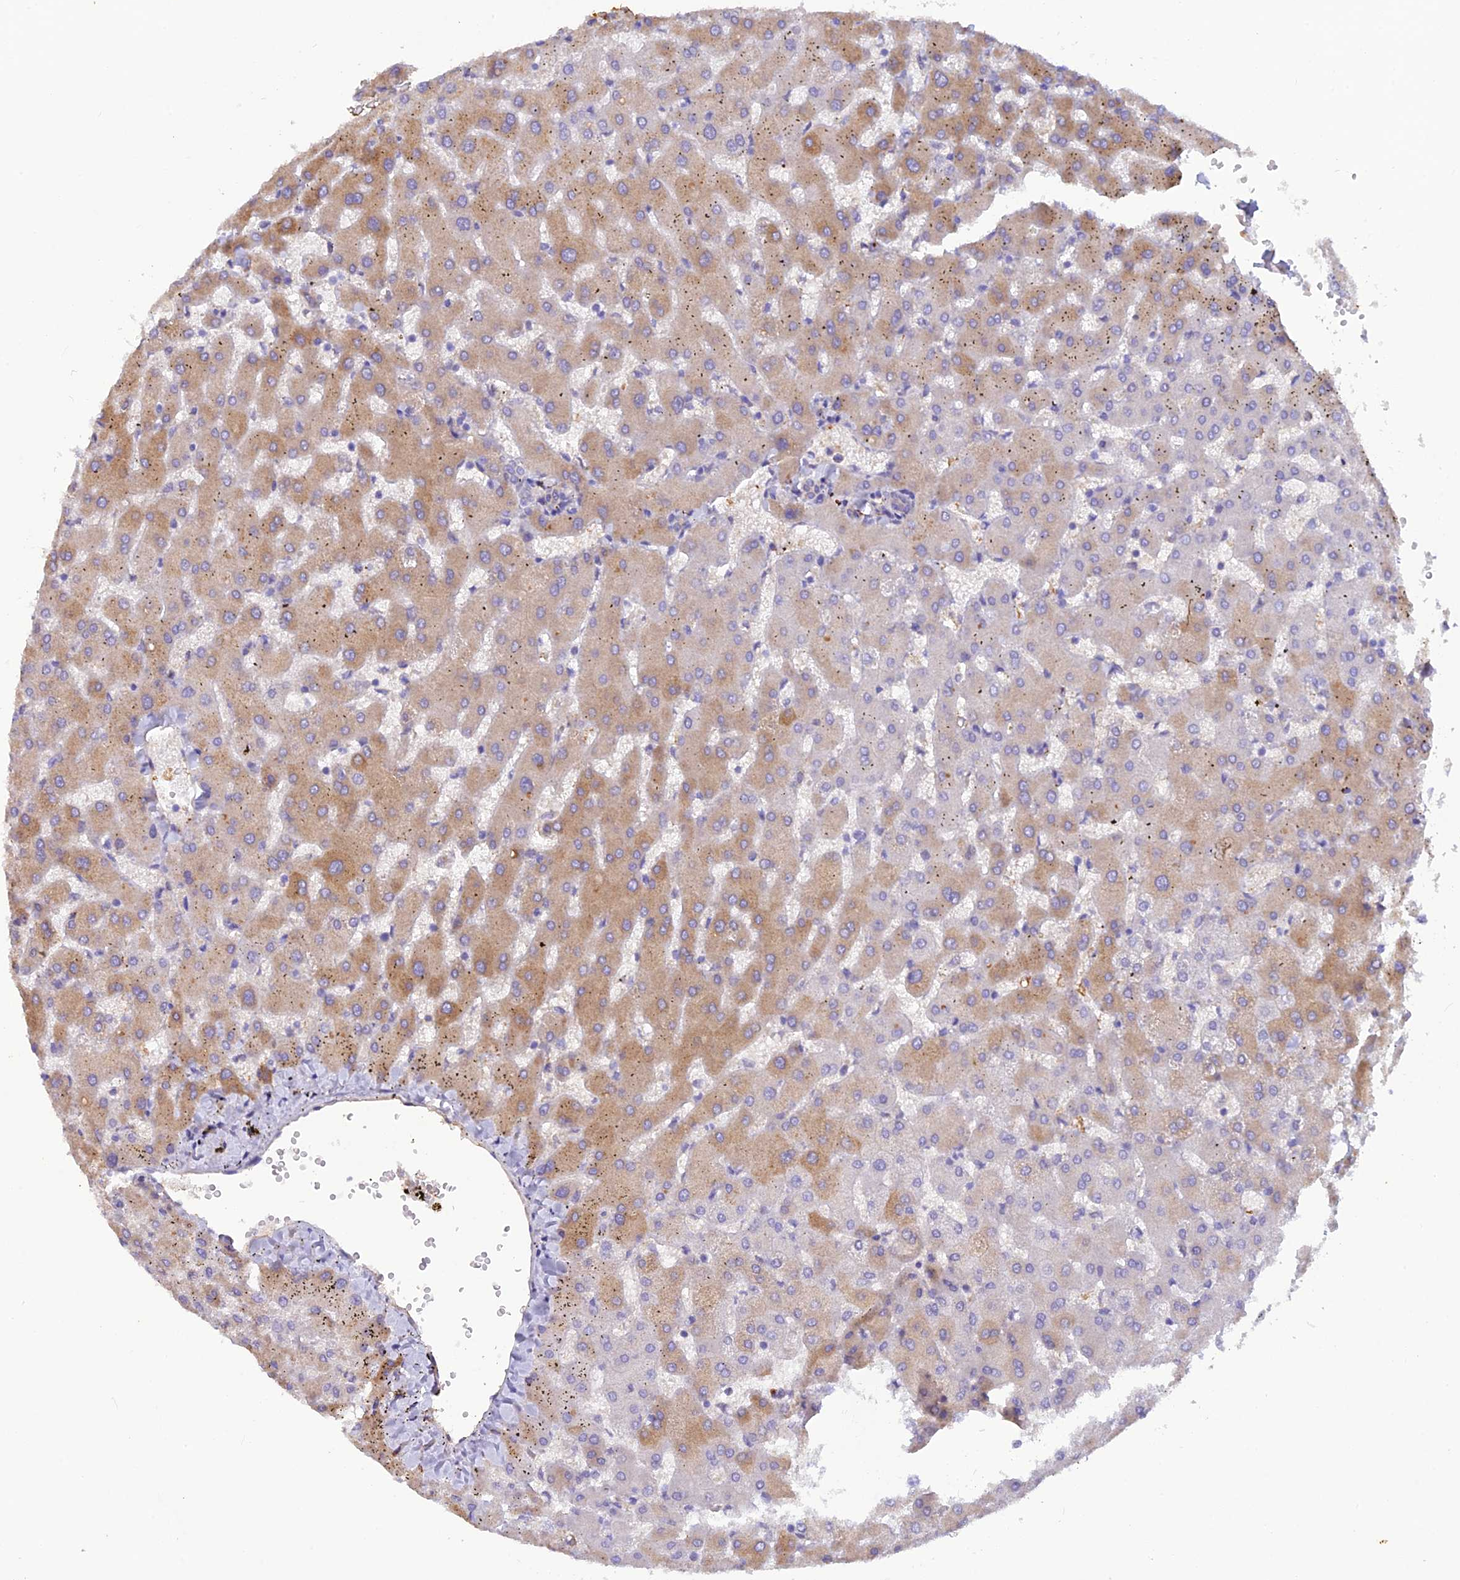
{"staining": {"intensity": "negative", "quantity": "none", "location": "none"}, "tissue": "liver", "cell_type": "Cholangiocytes", "image_type": "normal", "snomed": [{"axis": "morphology", "description": "Normal tissue, NOS"}, {"axis": "topography", "description": "Liver"}], "caption": "An IHC micrograph of normal liver is shown. There is no staining in cholangiocytes of liver.", "gene": "PZP", "patient": {"sex": "female", "age": 63}}